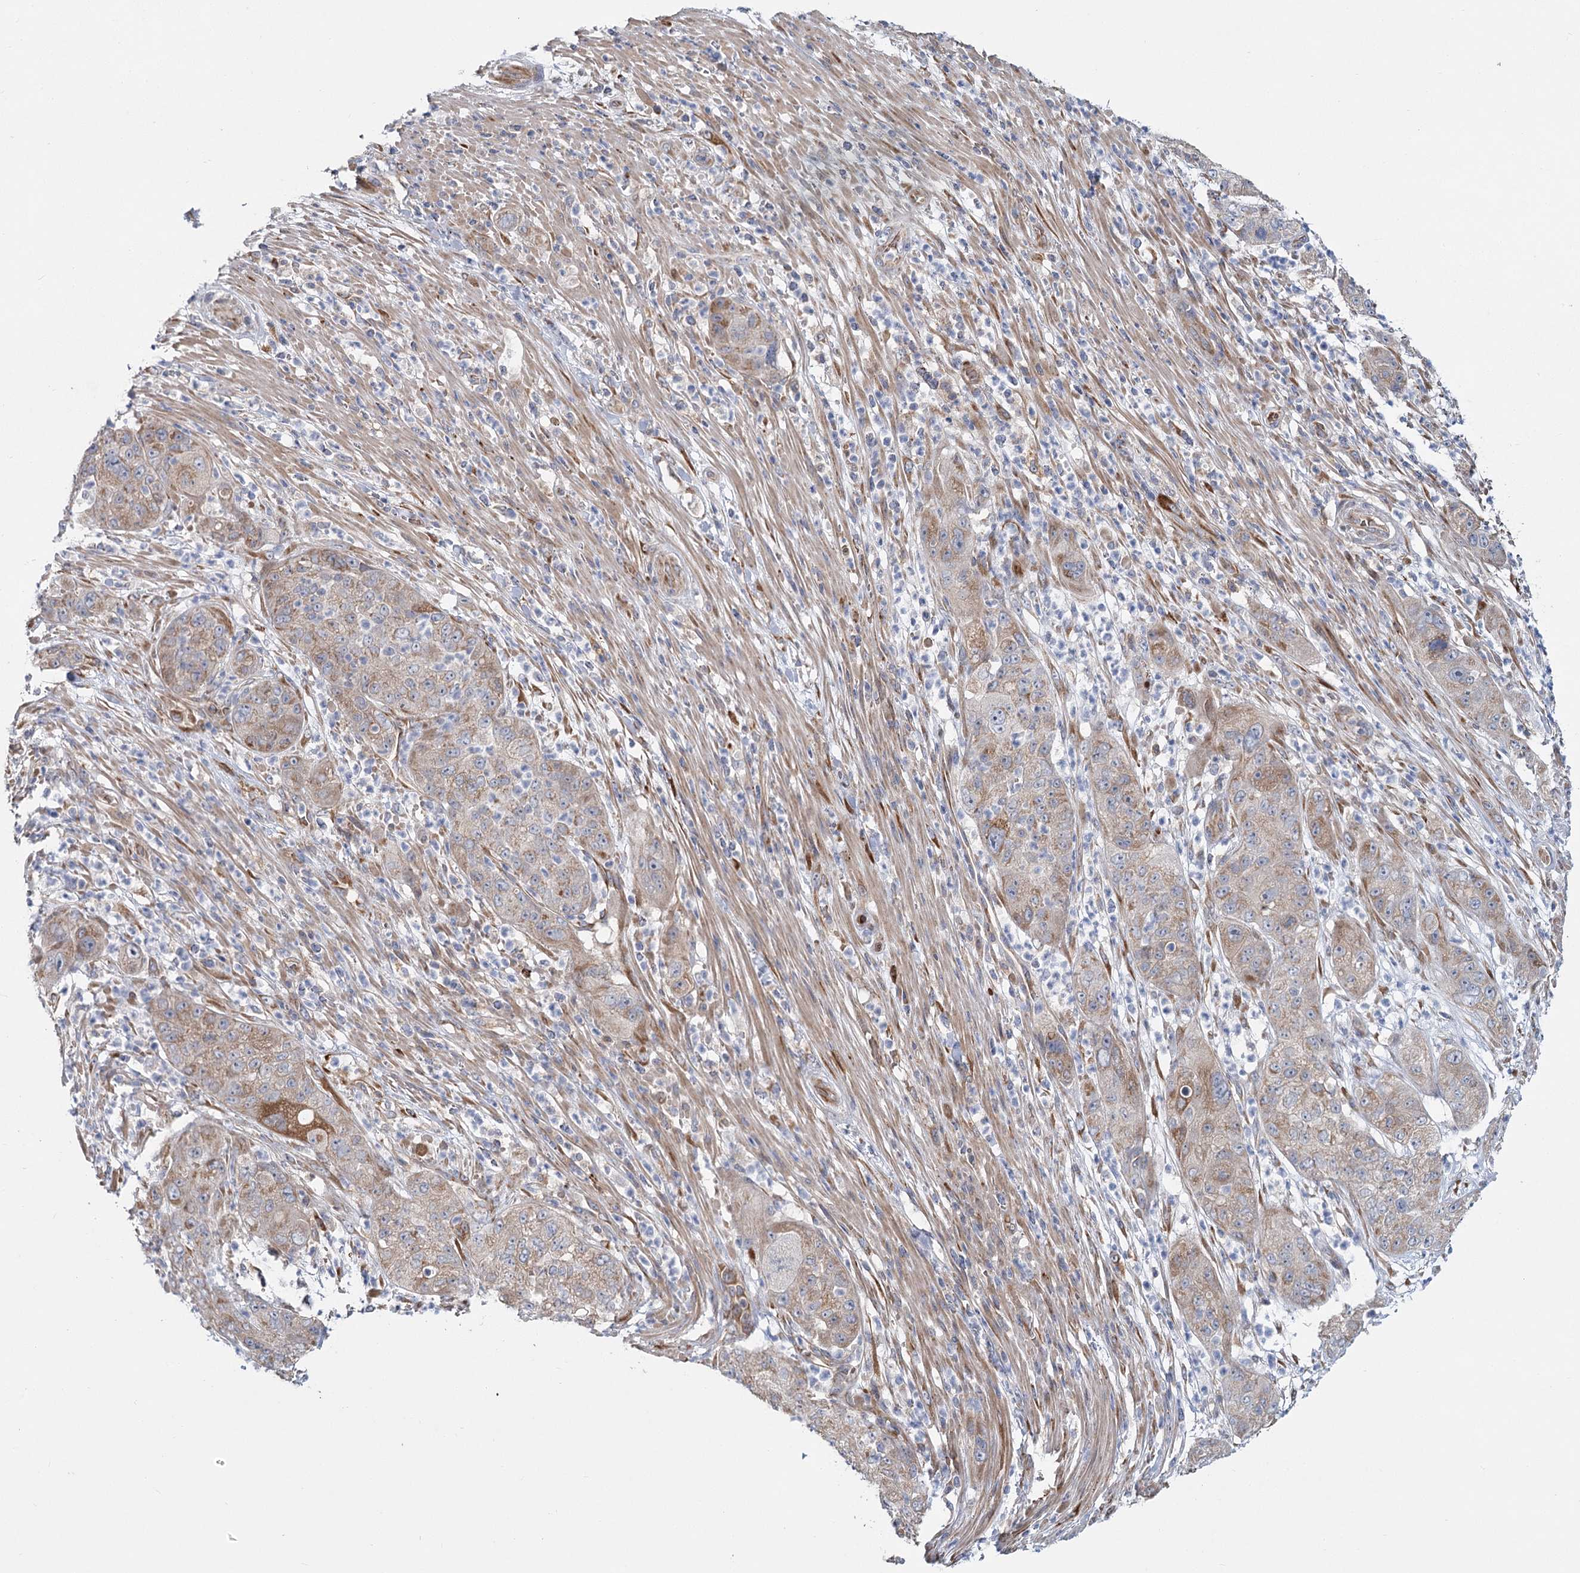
{"staining": {"intensity": "weak", "quantity": ">75%", "location": "cytoplasmic/membranous"}, "tissue": "pancreatic cancer", "cell_type": "Tumor cells", "image_type": "cancer", "snomed": [{"axis": "morphology", "description": "Adenocarcinoma, NOS"}, {"axis": "topography", "description": "Pancreas"}], "caption": "The image reveals staining of pancreatic cancer, revealing weak cytoplasmic/membranous protein expression (brown color) within tumor cells. Ihc stains the protein of interest in brown and the nuclei are stained blue.", "gene": "CIB4", "patient": {"sex": "female", "age": 78}}